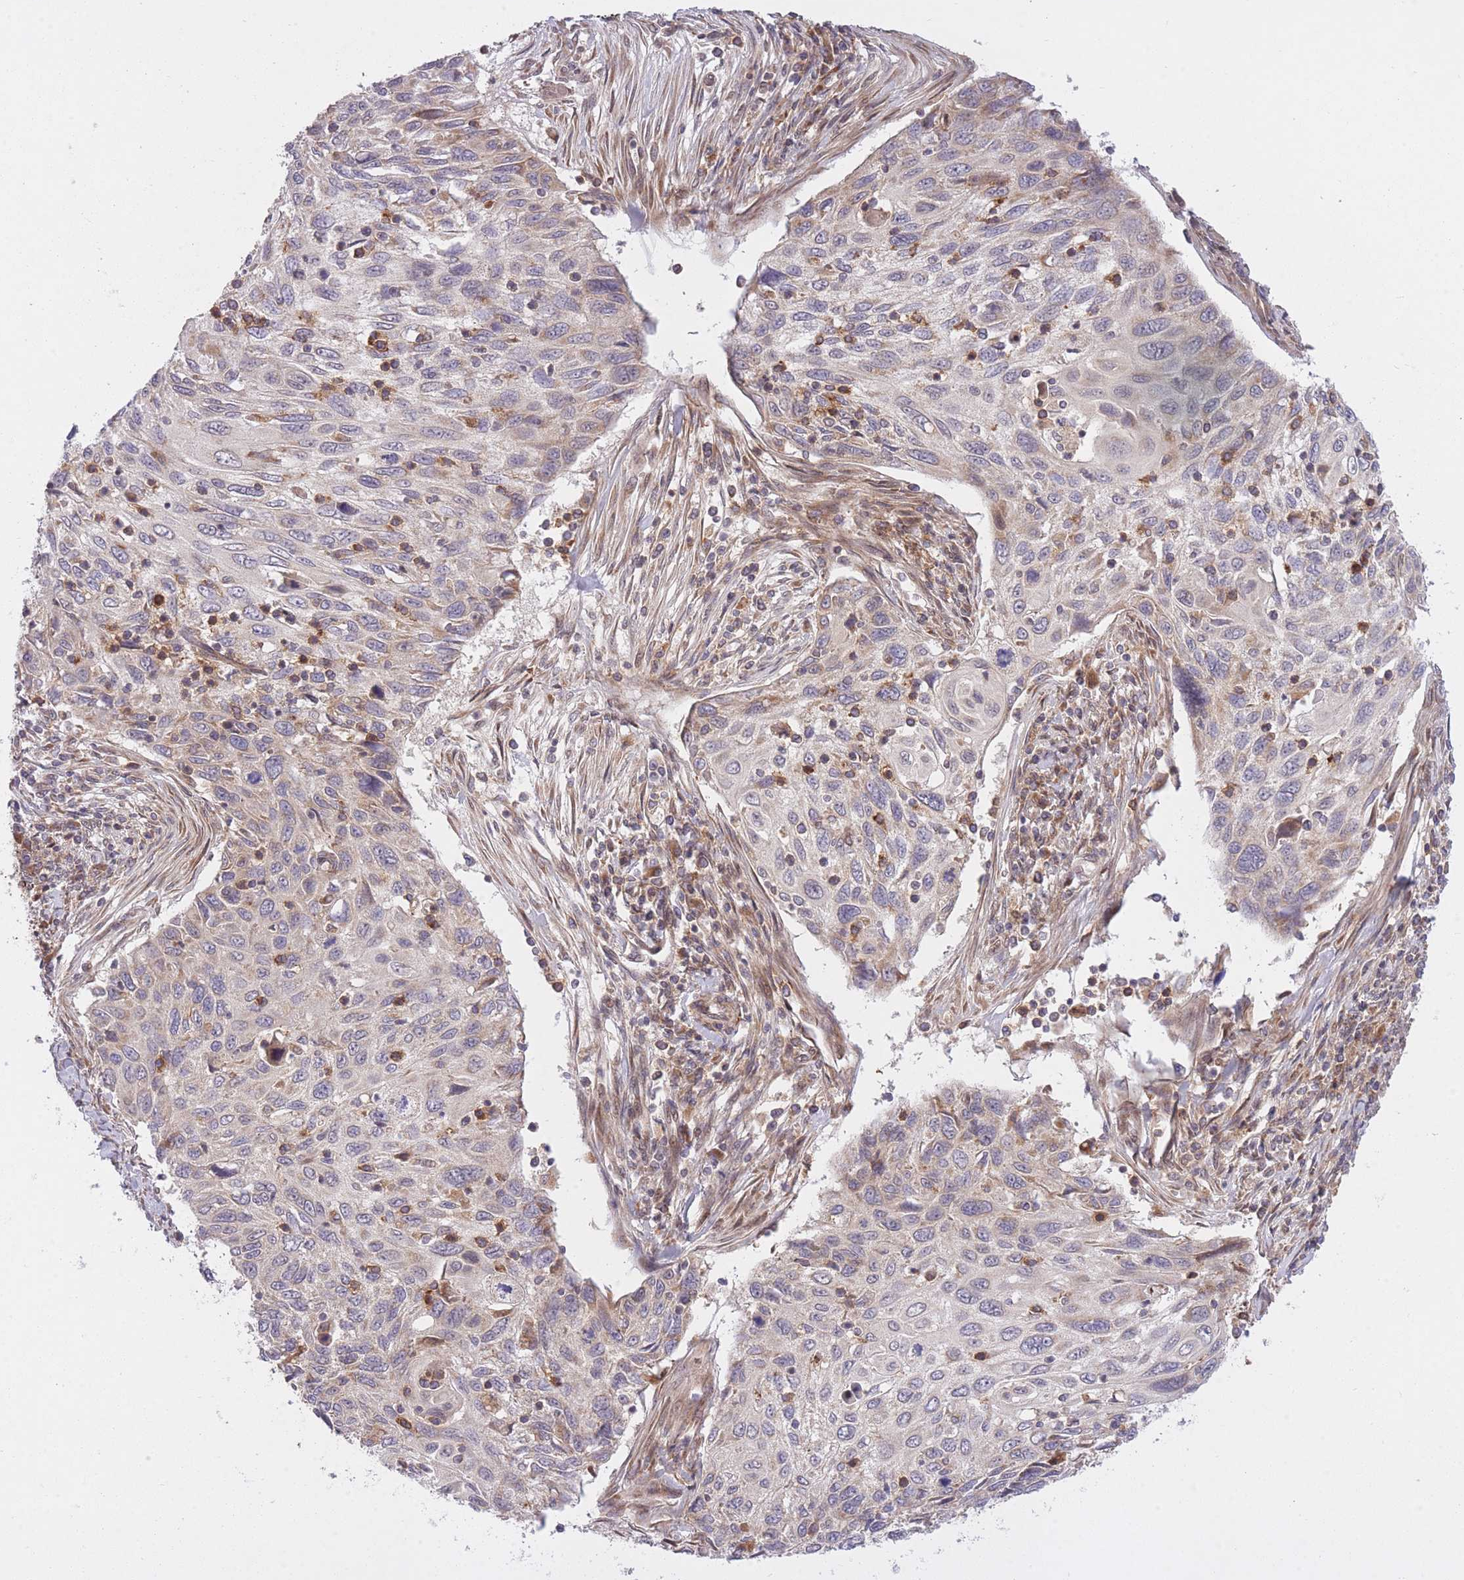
{"staining": {"intensity": "negative", "quantity": "none", "location": "none"}, "tissue": "cervical cancer", "cell_type": "Tumor cells", "image_type": "cancer", "snomed": [{"axis": "morphology", "description": "Squamous cell carcinoma, NOS"}, {"axis": "topography", "description": "Cervix"}], "caption": "The micrograph demonstrates no significant expression in tumor cells of cervical cancer (squamous cell carcinoma).", "gene": "ZNF391", "patient": {"sex": "female", "age": 70}}